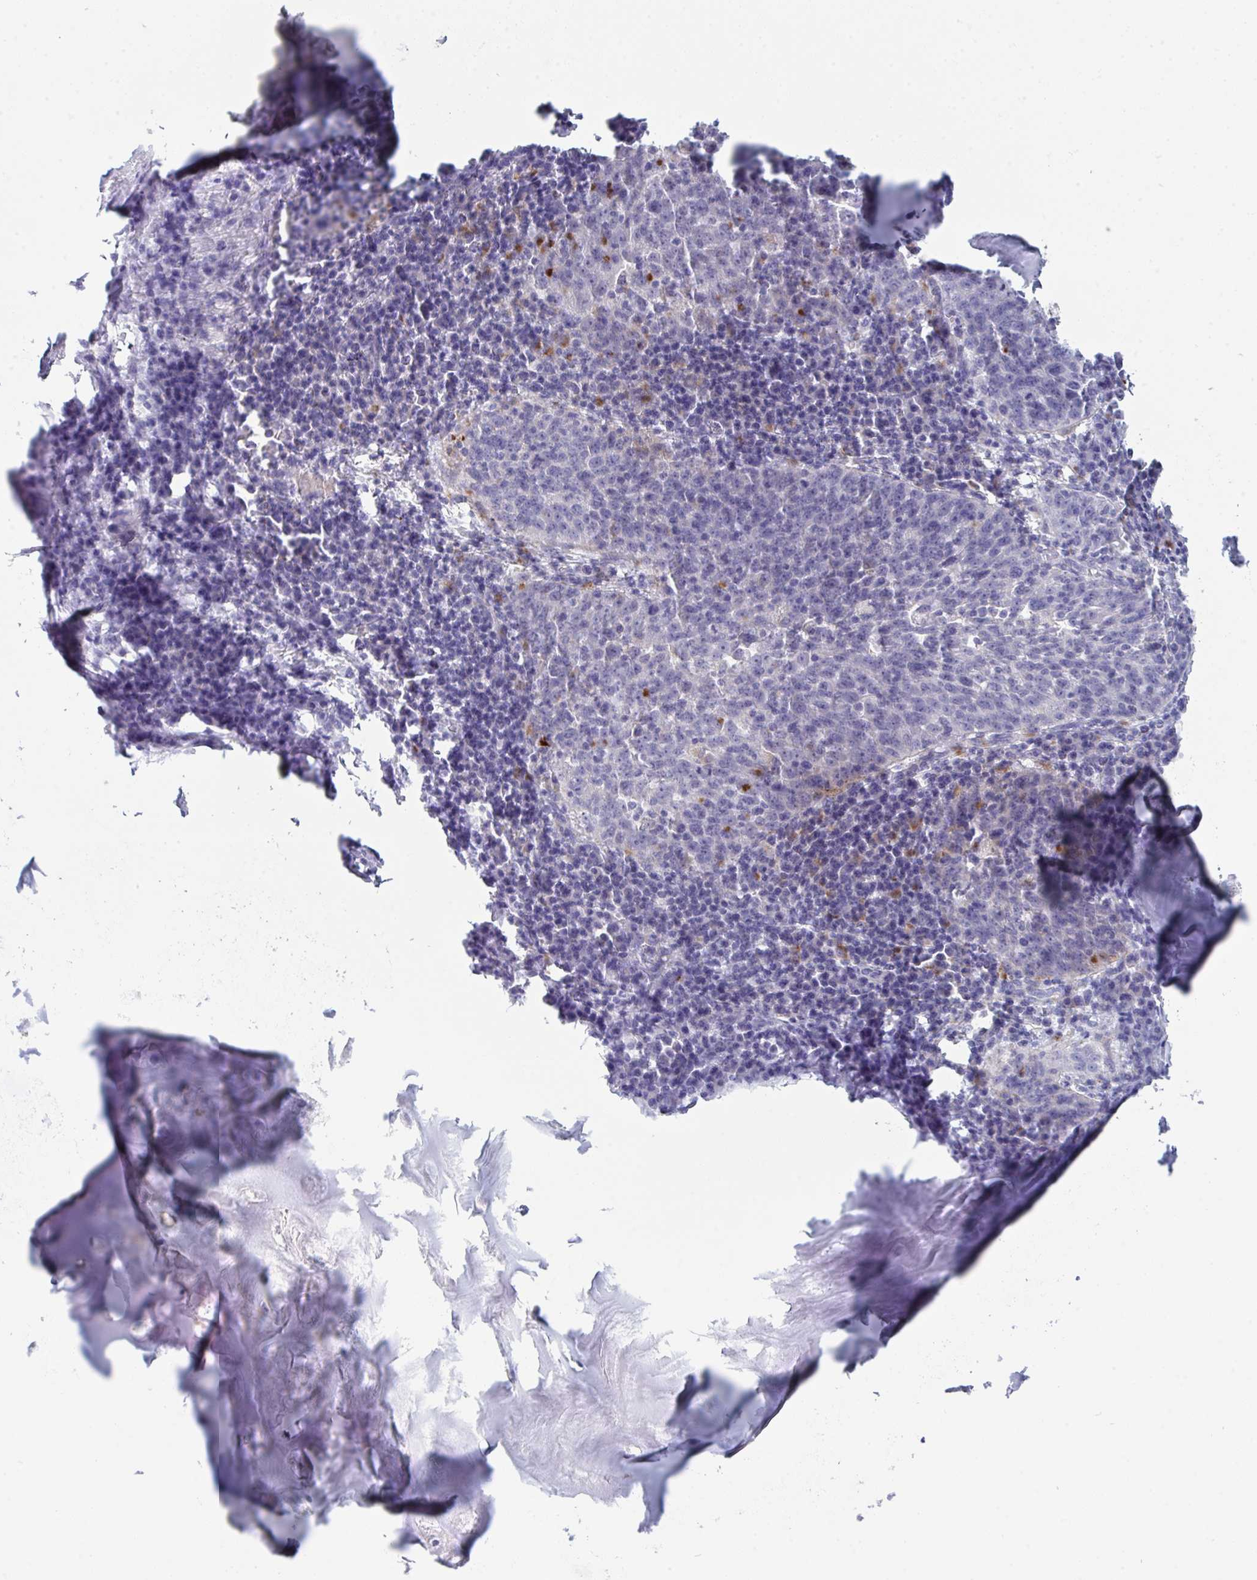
{"staining": {"intensity": "negative", "quantity": "none", "location": "none"}, "tissue": "lung cancer", "cell_type": "Tumor cells", "image_type": "cancer", "snomed": [{"axis": "morphology", "description": "Squamous cell carcinoma, NOS"}, {"axis": "morphology", "description": "Squamous cell carcinoma, metastatic, NOS"}, {"axis": "topography", "description": "Bronchus"}, {"axis": "topography", "description": "Lung"}], "caption": "Image shows no protein positivity in tumor cells of lung cancer (squamous cell carcinoma) tissue. (Immunohistochemistry (ihc), brightfield microscopy, high magnification).", "gene": "HGFAC", "patient": {"sex": "male", "age": 62}}